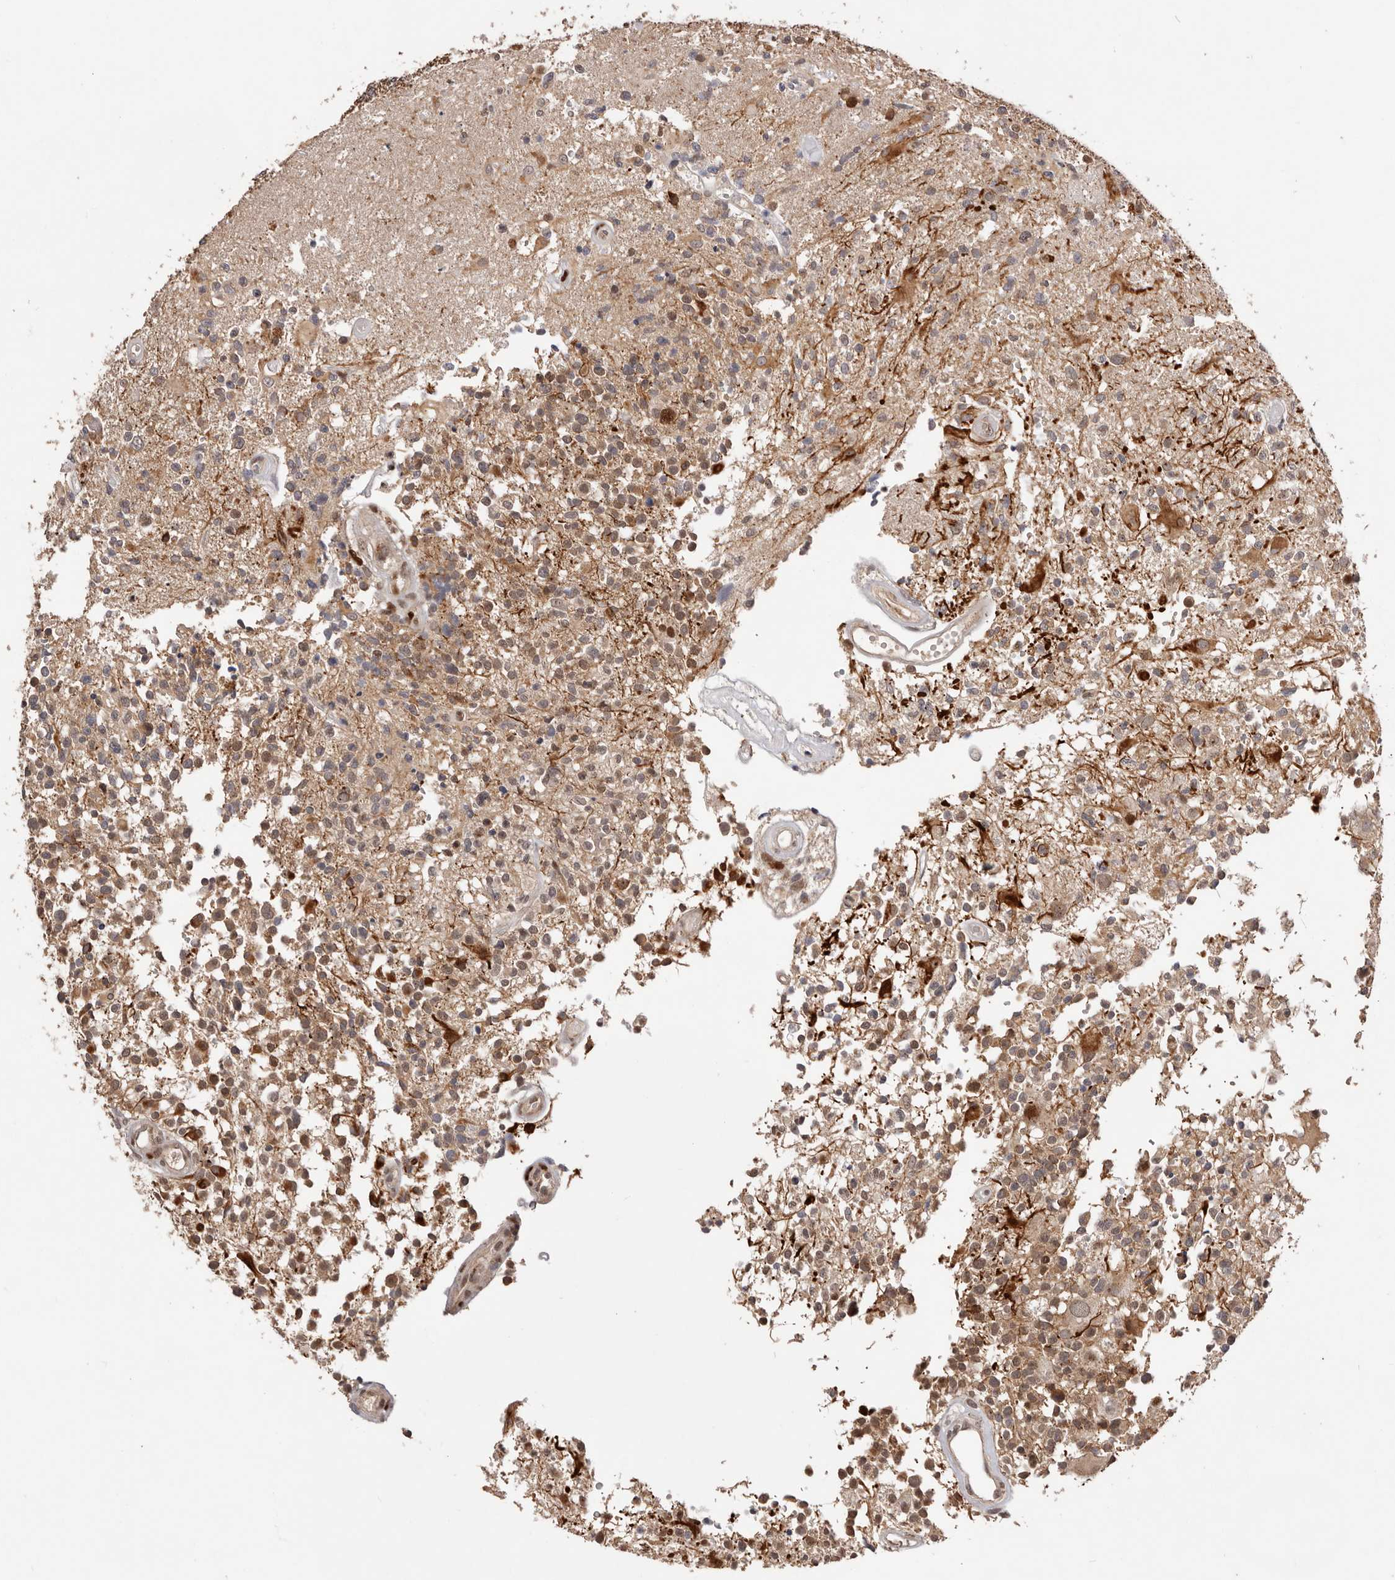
{"staining": {"intensity": "moderate", "quantity": "25%-75%", "location": "cytoplasmic/membranous"}, "tissue": "glioma", "cell_type": "Tumor cells", "image_type": "cancer", "snomed": [{"axis": "morphology", "description": "Glioma, malignant, High grade"}, {"axis": "morphology", "description": "Glioblastoma, NOS"}, {"axis": "topography", "description": "Brain"}], "caption": "Malignant glioma (high-grade) tissue reveals moderate cytoplasmic/membranous expression in about 25%-75% of tumor cells, visualized by immunohistochemistry.", "gene": "DOP1A", "patient": {"sex": "male", "age": 60}}